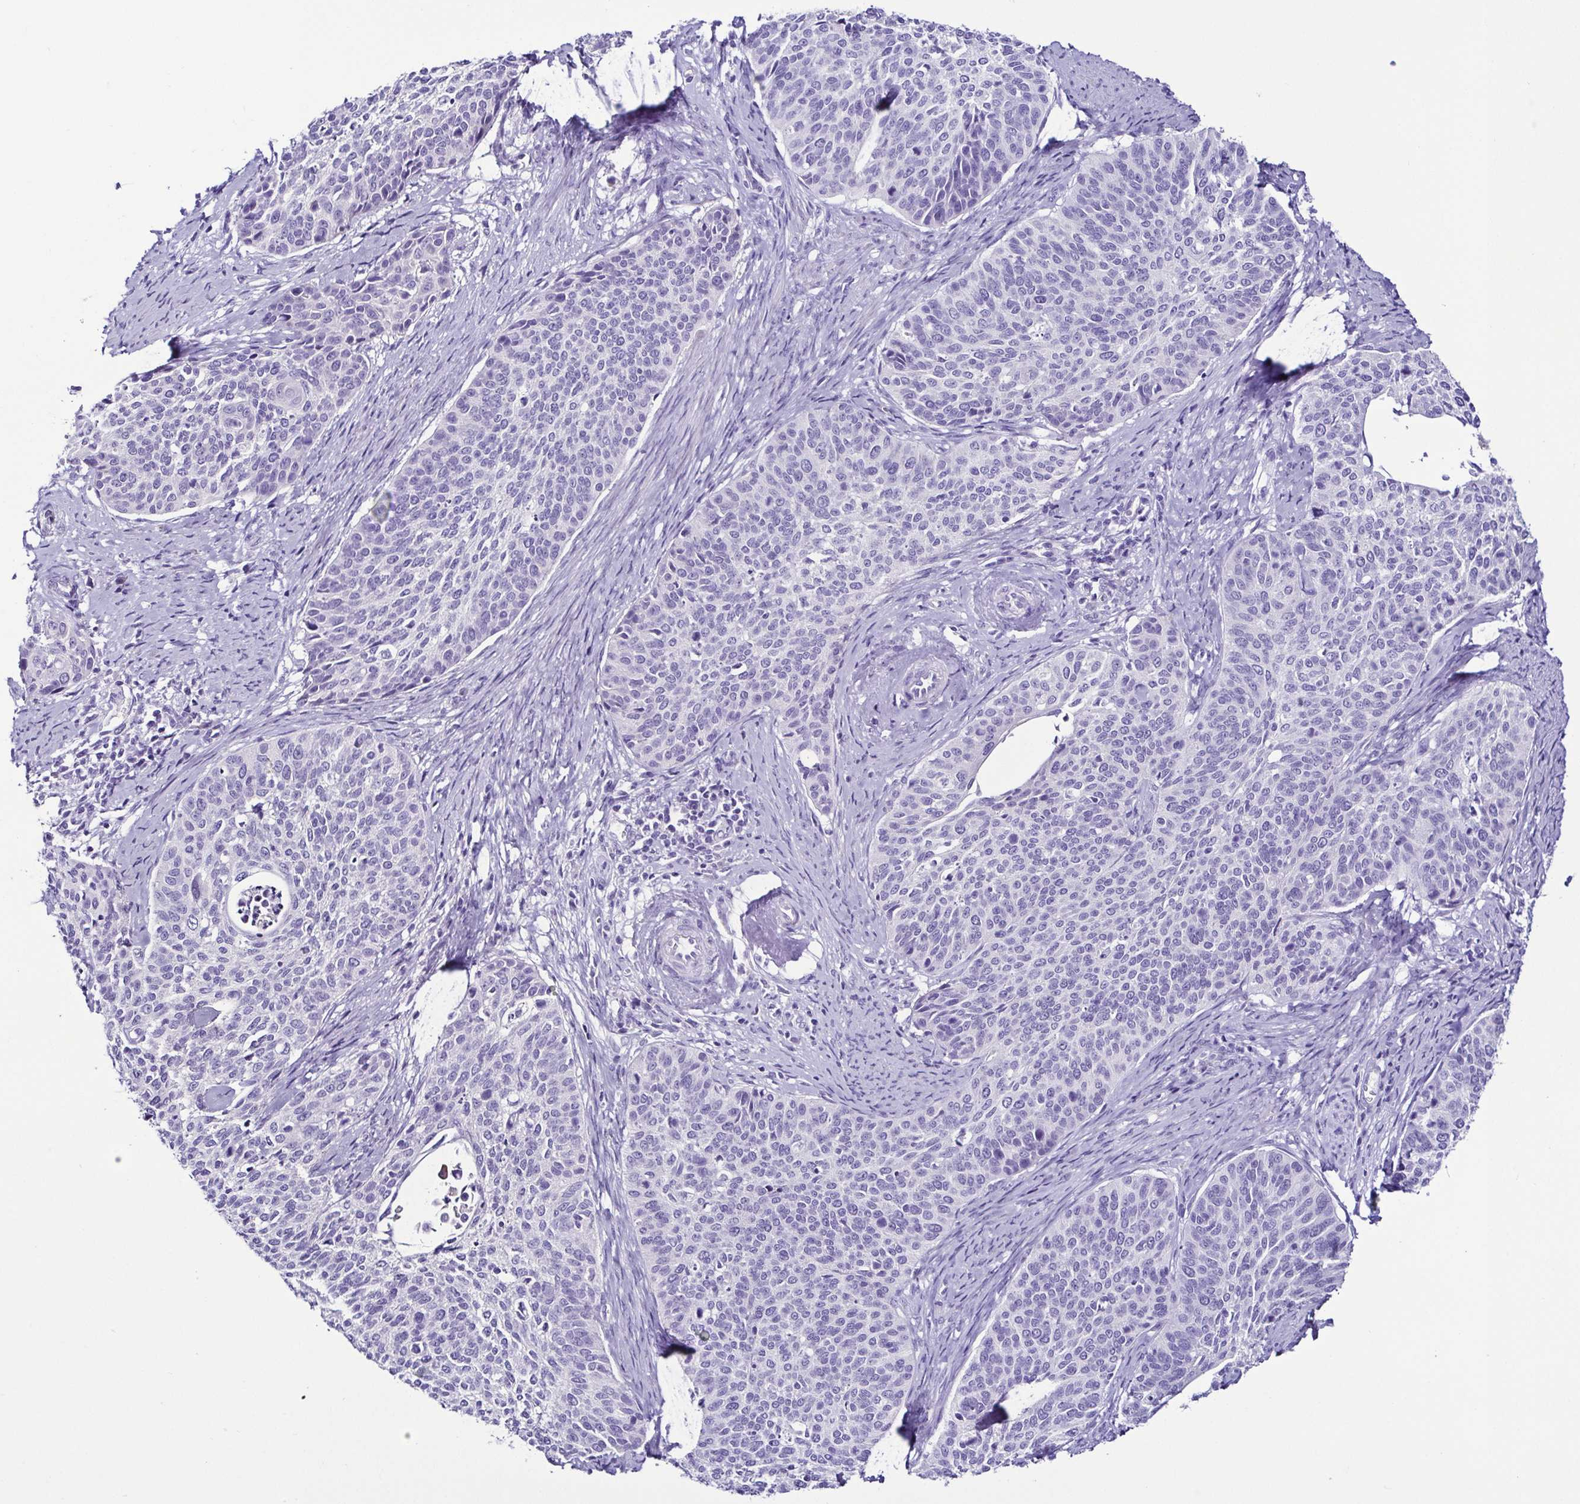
{"staining": {"intensity": "negative", "quantity": "none", "location": "none"}, "tissue": "cervical cancer", "cell_type": "Tumor cells", "image_type": "cancer", "snomed": [{"axis": "morphology", "description": "Squamous cell carcinoma, NOS"}, {"axis": "topography", "description": "Cervix"}], "caption": "This is an immunohistochemistry (IHC) micrograph of human squamous cell carcinoma (cervical). There is no staining in tumor cells.", "gene": "SRL", "patient": {"sex": "female", "age": 69}}